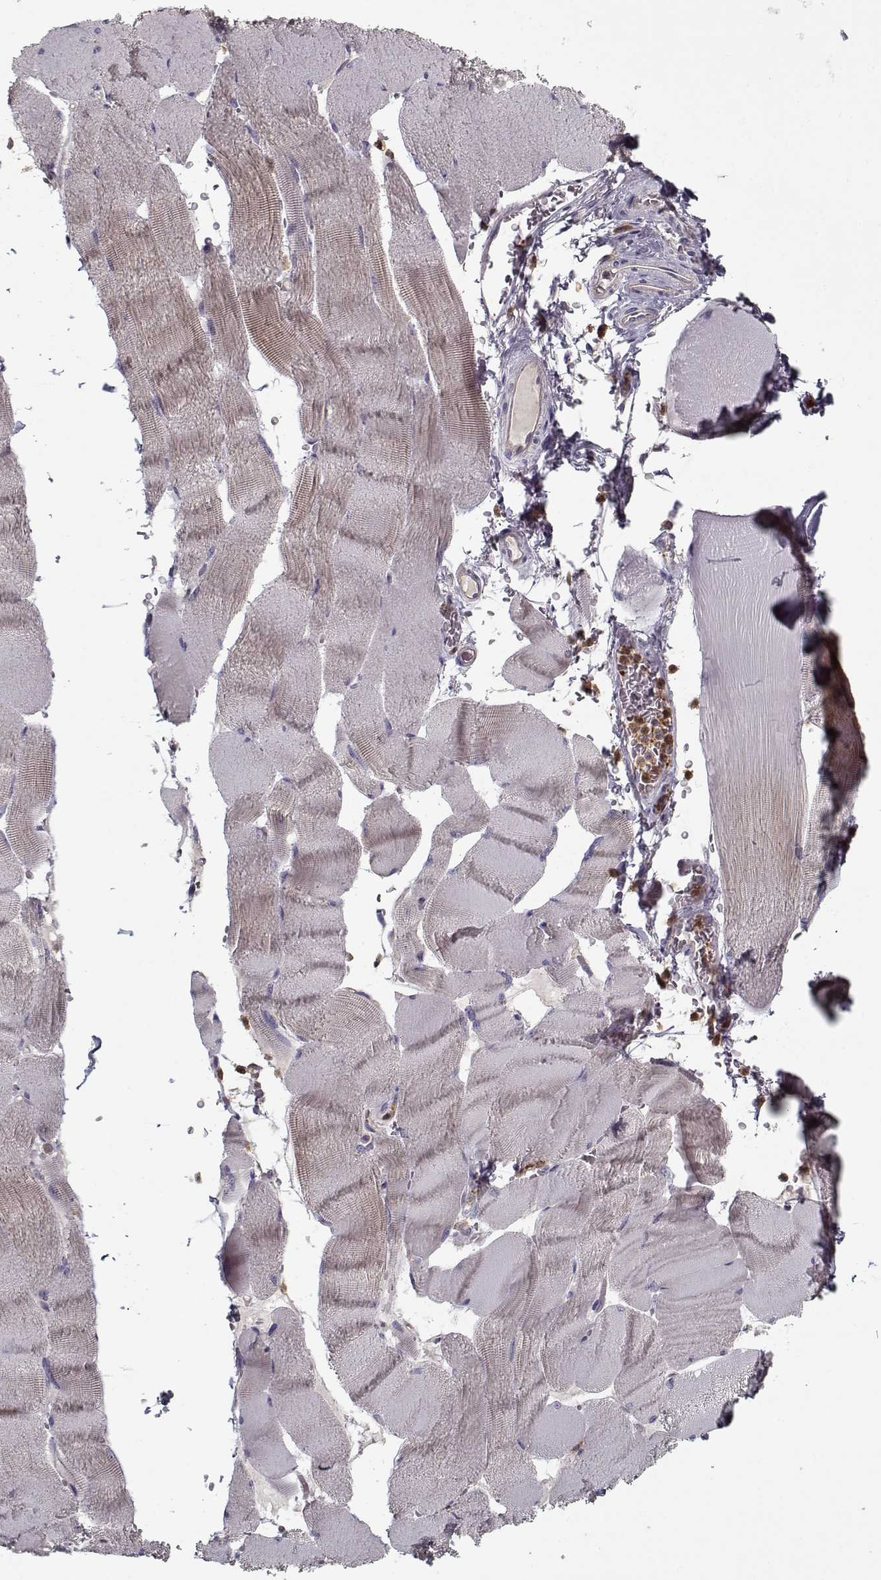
{"staining": {"intensity": "negative", "quantity": "none", "location": "none"}, "tissue": "skeletal muscle", "cell_type": "Myocytes", "image_type": "normal", "snomed": [{"axis": "morphology", "description": "Normal tissue, NOS"}, {"axis": "topography", "description": "Skeletal muscle"}], "caption": "Immunohistochemistry (IHC) photomicrograph of unremarkable skeletal muscle: human skeletal muscle stained with DAB (3,3'-diaminobenzidine) shows no significant protein expression in myocytes. (DAB (3,3'-diaminobenzidine) immunohistochemistry with hematoxylin counter stain).", "gene": "UNC13D", "patient": {"sex": "male", "age": 56}}